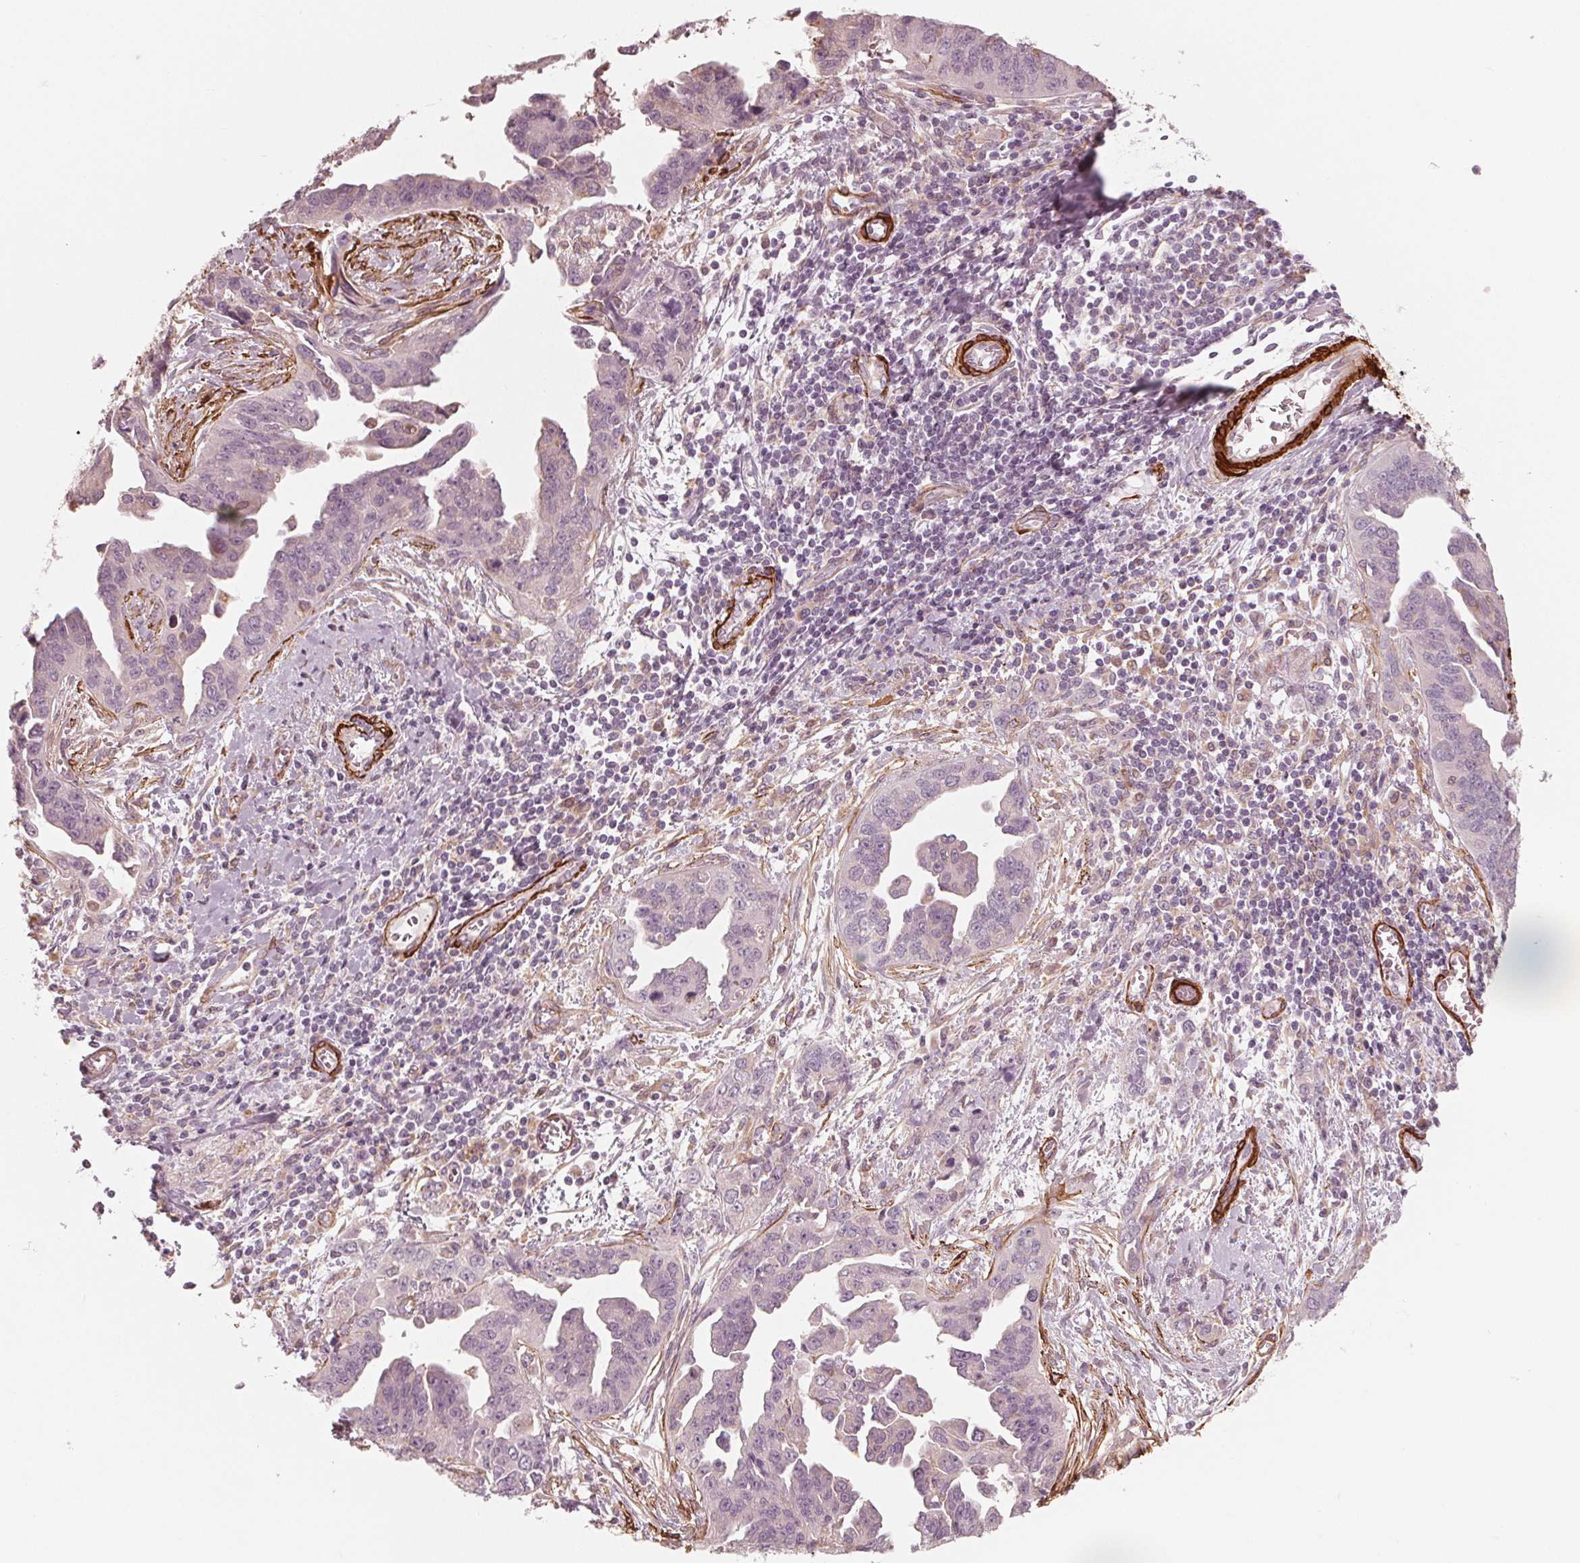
{"staining": {"intensity": "negative", "quantity": "none", "location": "none"}, "tissue": "ovarian cancer", "cell_type": "Tumor cells", "image_type": "cancer", "snomed": [{"axis": "morphology", "description": "Cystadenocarcinoma, serous, NOS"}, {"axis": "topography", "description": "Ovary"}], "caption": "Immunohistochemical staining of human serous cystadenocarcinoma (ovarian) displays no significant expression in tumor cells.", "gene": "MIER3", "patient": {"sex": "female", "age": 75}}